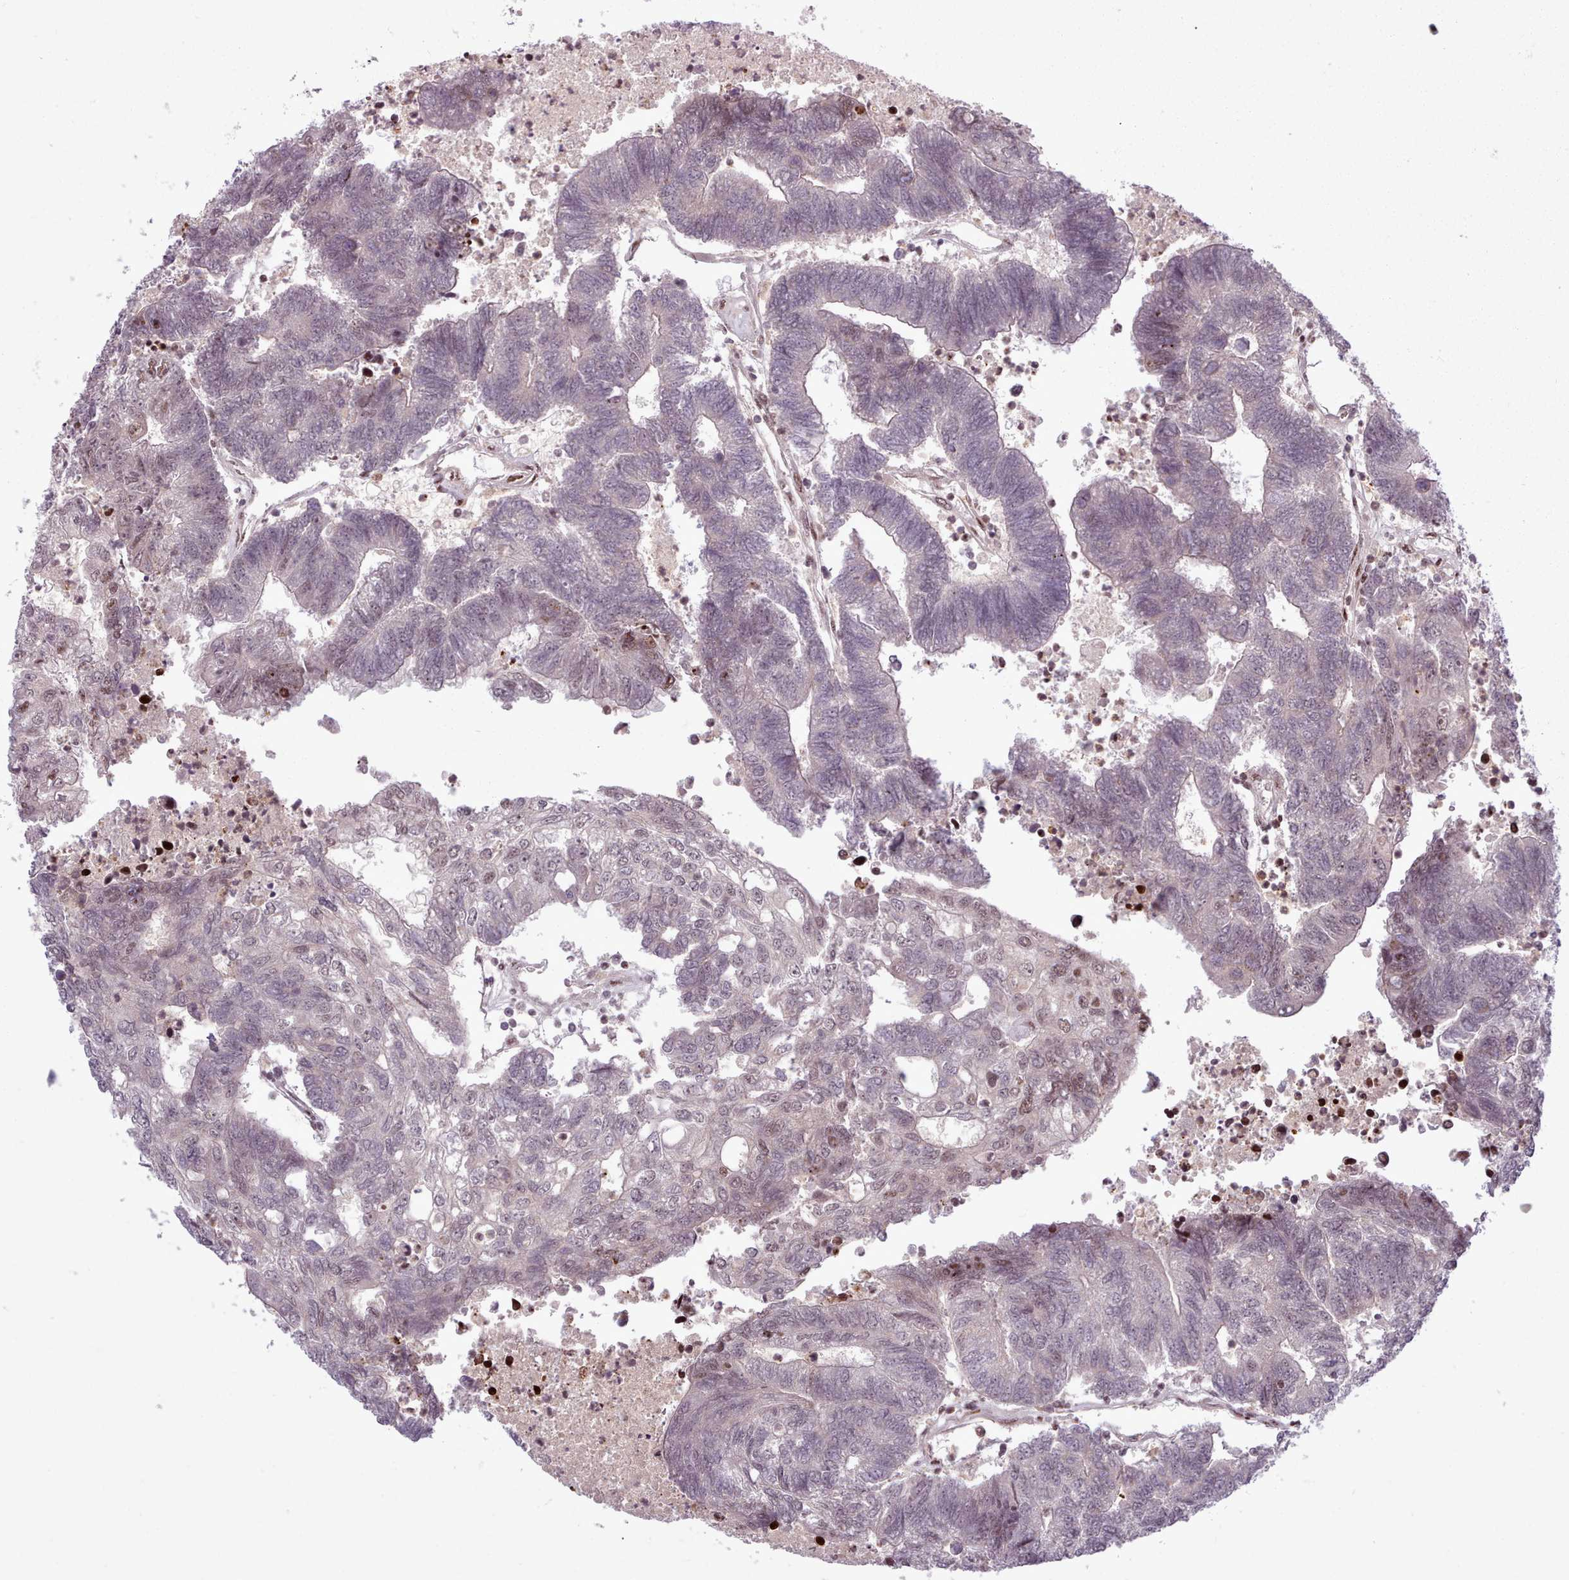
{"staining": {"intensity": "weak", "quantity": "<25%", "location": "nuclear"}, "tissue": "colorectal cancer", "cell_type": "Tumor cells", "image_type": "cancer", "snomed": [{"axis": "morphology", "description": "Adenocarcinoma, NOS"}, {"axis": "topography", "description": "Colon"}], "caption": "High power microscopy micrograph of an immunohistochemistry photomicrograph of colorectal adenocarcinoma, revealing no significant positivity in tumor cells.", "gene": "SRSF4", "patient": {"sex": "female", "age": 48}}